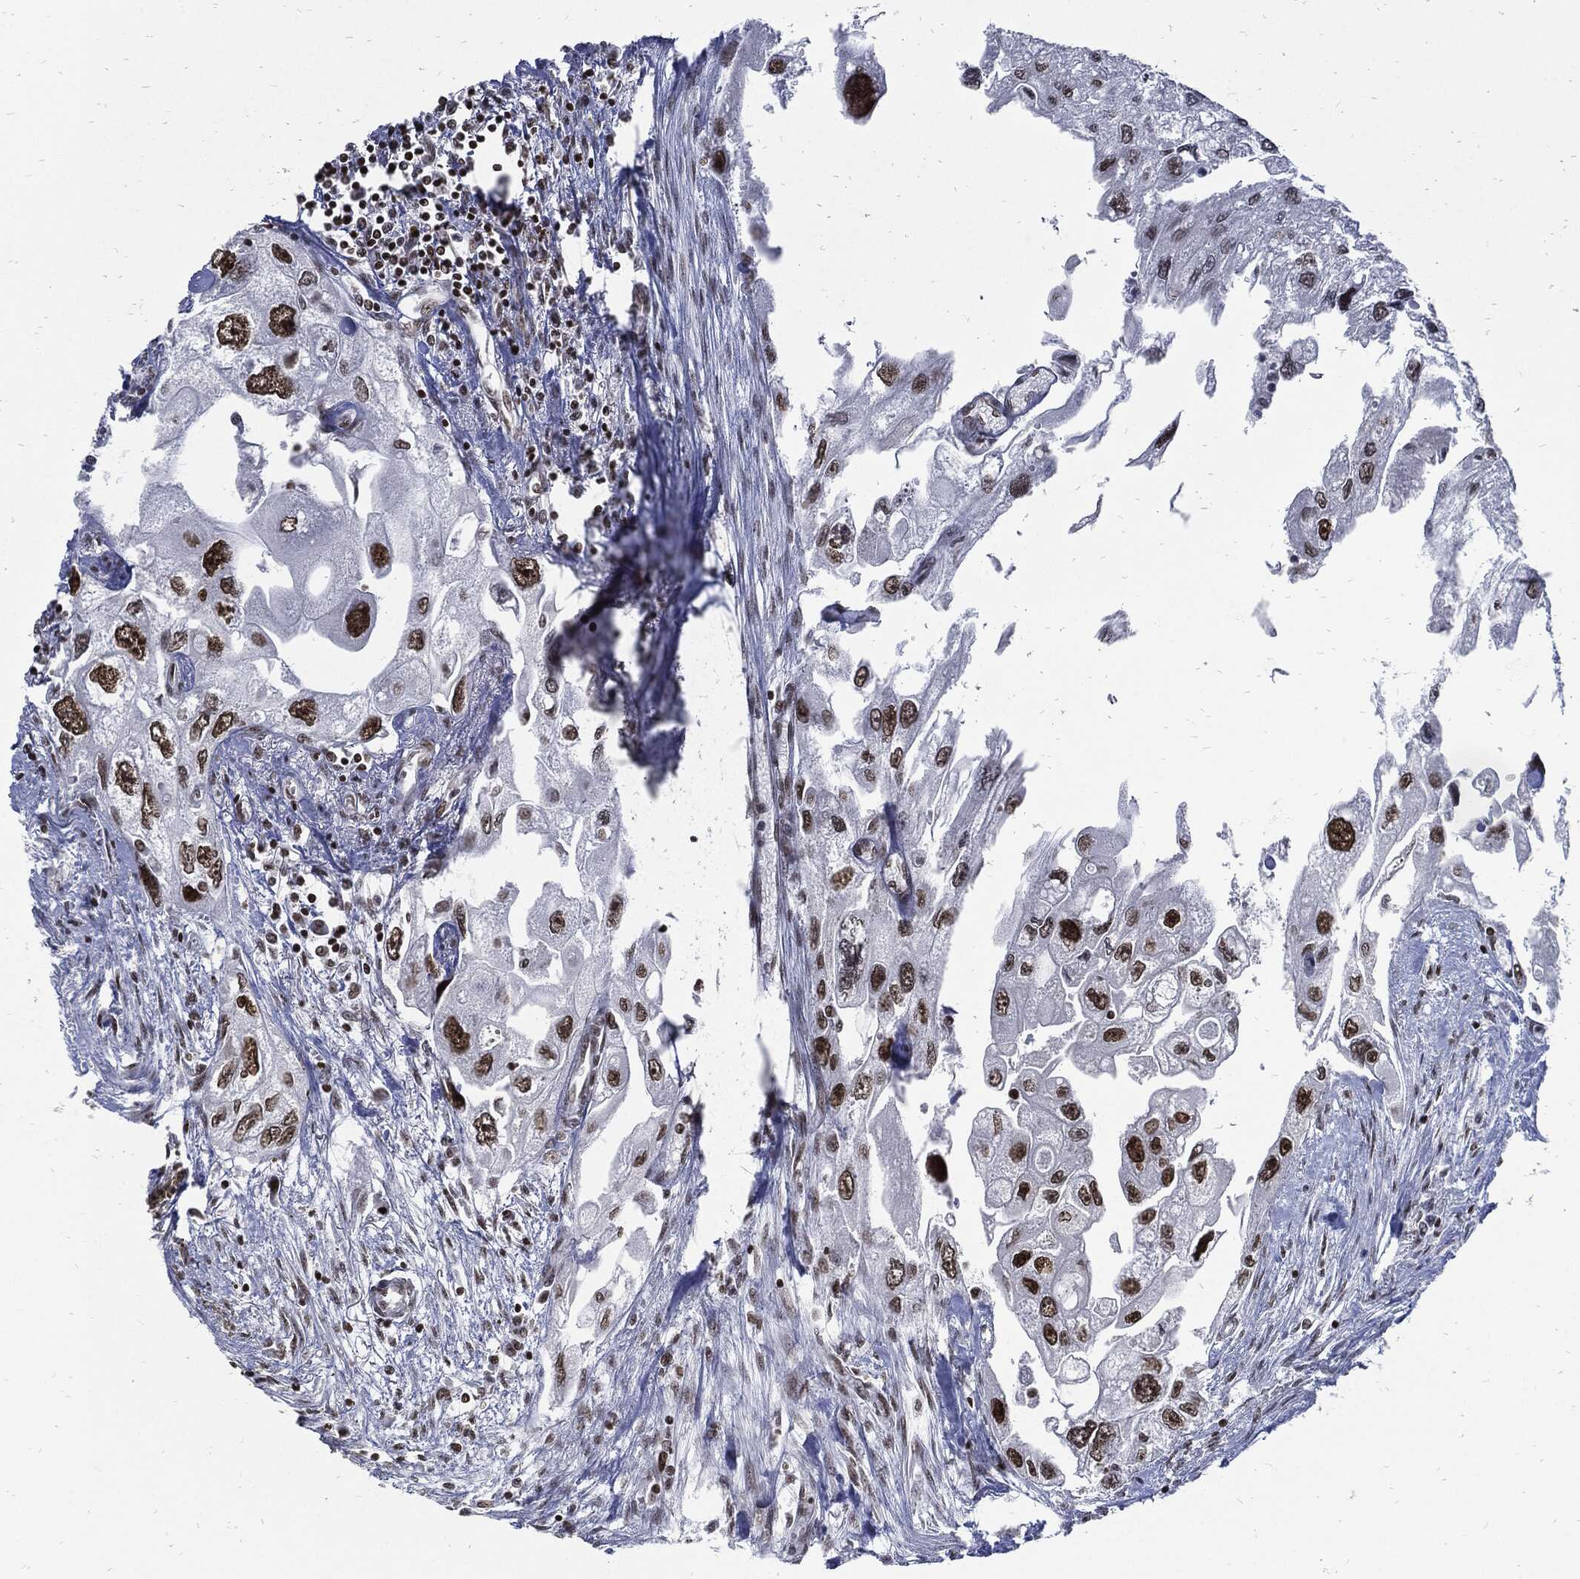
{"staining": {"intensity": "strong", "quantity": "25%-75%", "location": "nuclear"}, "tissue": "urothelial cancer", "cell_type": "Tumor cells", "image_type": "cancer", "snomed": [{"axis": "morphology", "description": "Urothelial carcinoma, High grade"}, {"axis": "topography", "description": "Urinary bladder"}], "caption": "Protein staining of urothelial cancer tissue reveals strong nuclear staining in about 25%-75% of tumor cells.", "gene": "TERF2", "patient": {"sex": "male", "age": 59}}